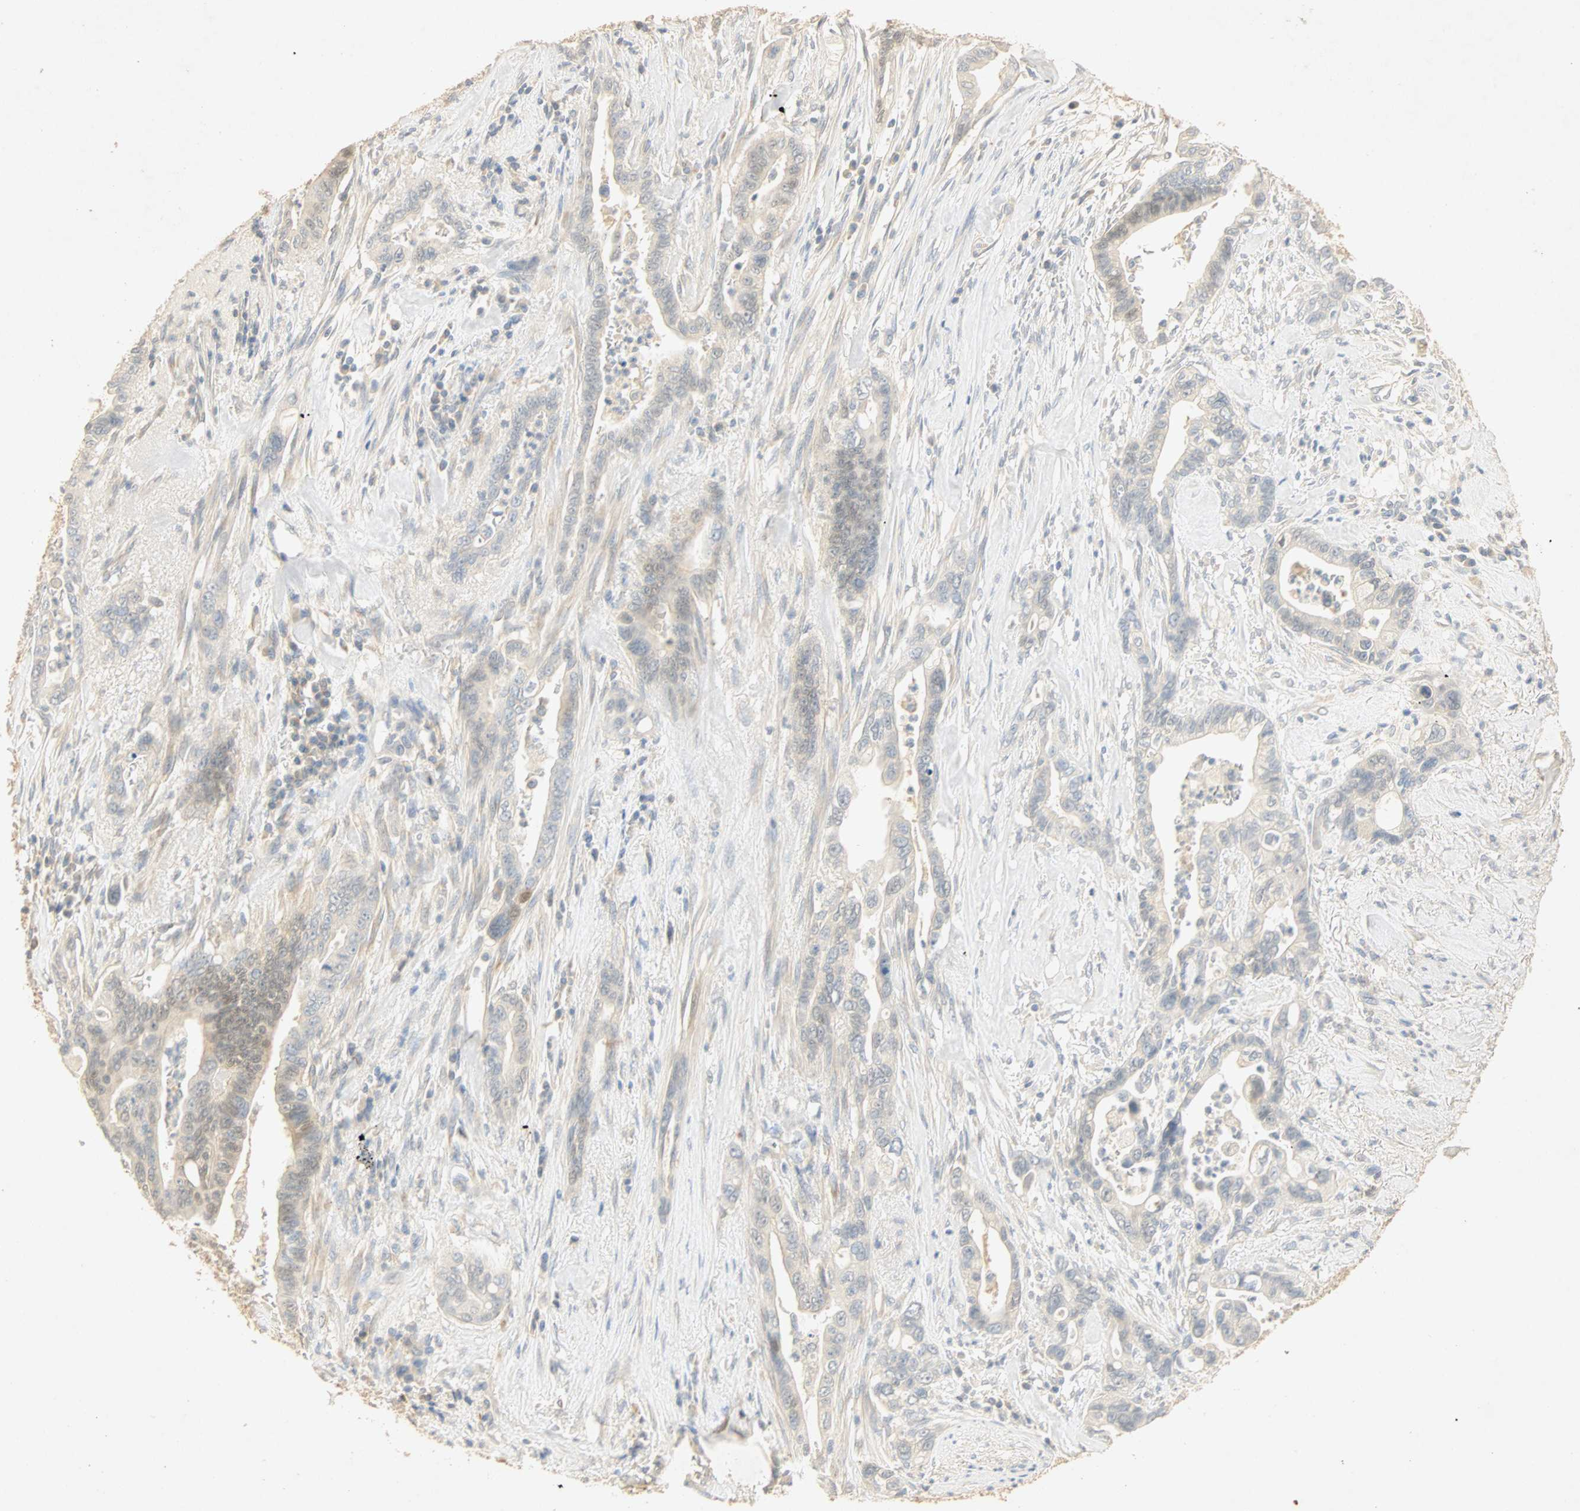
{"staining": {"intensity": "weak", "quantity": "25%-75%", "location": "cytoplasmic/membranous"}, "tissue": "pancreatic cancer", "cell_type": "Tumor cells", "image_type": "cancer", "snomed": [{"axis": "morphology", "description": "Adenocarcinoma, NOS"}, {"axis": "topography", "description": "Pancreas"}], "caption": "DAB (3,3'-diaminobenzidine) immunohistochemical staining of pancreatic cancer (adenocarcinoma) exhibits weak cytoplasmic/membranous protein positivity in about 25%-75% of tumor cells.", "gene": "SELENBP1", "patient": {"sex": "male", "age": 70}}